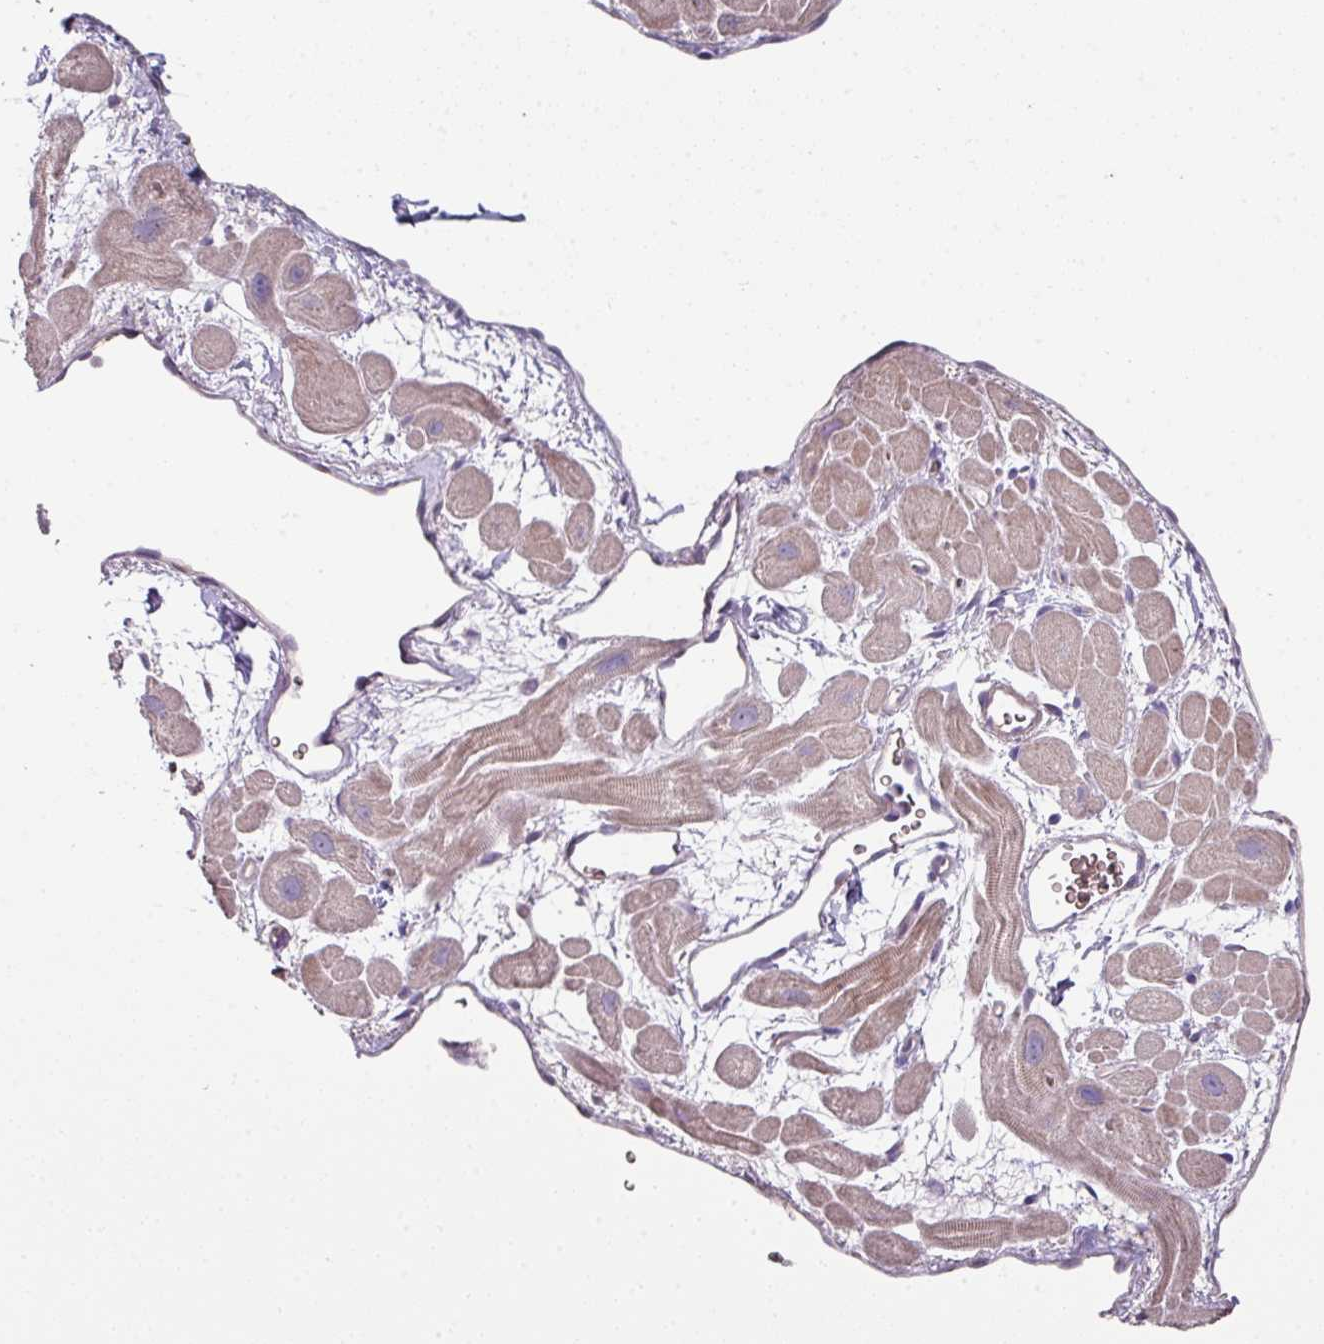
{"staining": {"intensity": "moderate", "quantity": ">75%", "location": "cytoplasmic/membranous"}, "tissue": "heart muscle", "cell_type": "Cardiomyocytes", "image_type": "normal", "snomed": [{"axis": "morphology", "description": "Normal tissue, NOS"}, {"axis": "topography", "description": "Heart"}], "caption": "IHC micrograph of unremarkable heart muscle: human heart muscle stained using immunohistochemistry reveals medium levels of moderate protein expression localized specifically in the cytoplasmic/membranous of cardiomyocytes, appearing as a cytoplasmic/membranous brown color.", "gene": "LRRC9", "patient": {"sex": "male", "age": 49}}